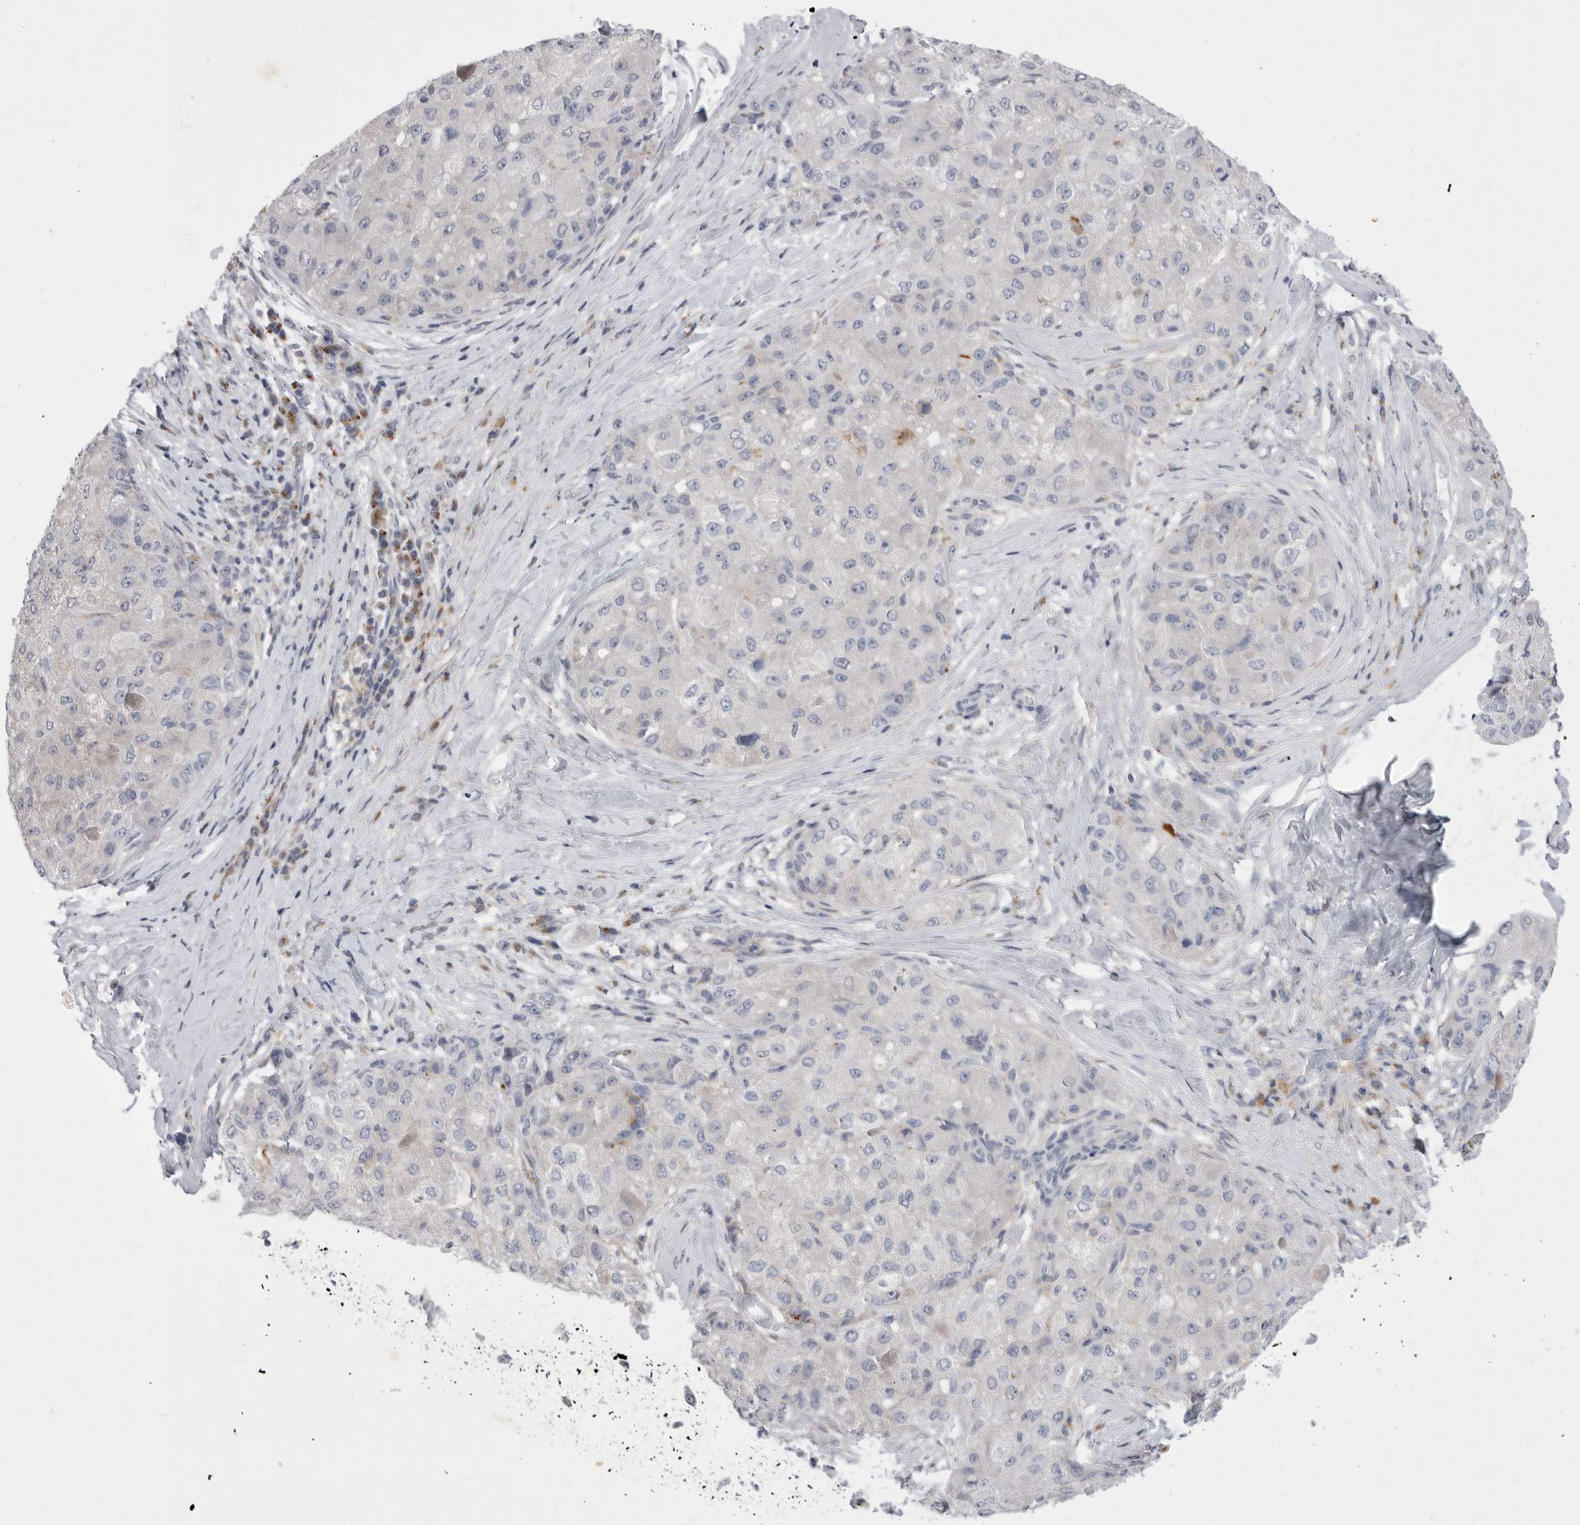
{"staining": {"intensity": "negative", "quantity": "none", "location": "none"}, "tissue": "liver cancer", "cell_type": "Tumor cells", "image_type": "cancer", "snomed": [{"axis": "morphology", "description": "Carcinoma, Hepatocellular, NOS"}, {"axis": "topography", "description": "Liver"}], "caption": "Liver hepatocellular carcinoma stained for a protein using immunohistochemistry (IHC) demonstrates no positivity tumor cells.", "gene": "SIGLEC10", "patient": {"sex": "male", "age": 80}}